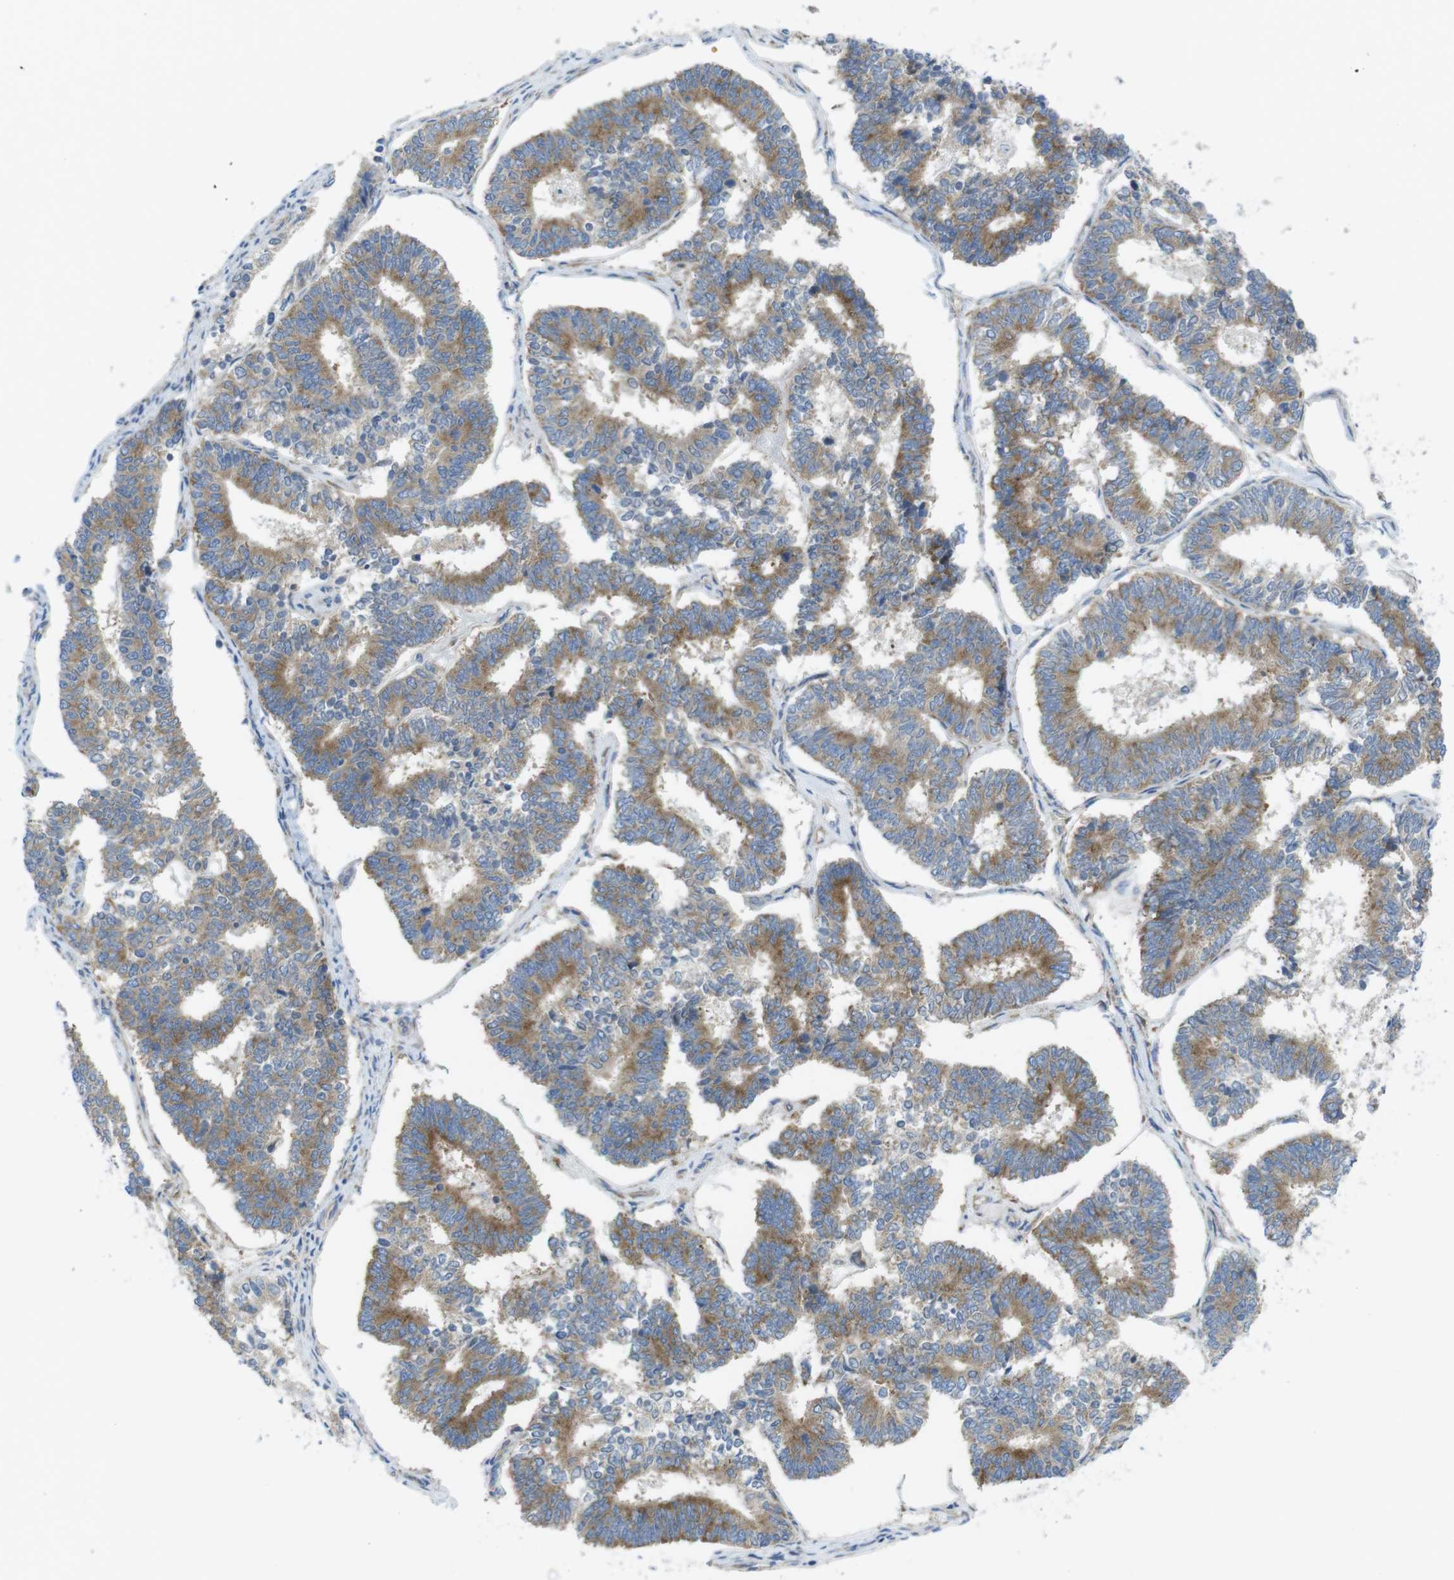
{"staining": {"intensity": "moderate", "quantity": ">75%", "location": "cytoplasmic/membranous"}, "tissue": "endometrial cancer", "cell_type": "Tumor cells", "image_type": "cancer", "snomed": [{"axis": "morphology", "description": "Adenocarcinoma, NOS"}, {"axis": "topography", "description": "Endometrium"}], "caption": "Immunohistochemistry image of neoplastic tissue: adenocarcinoma (endometrial) stained using immunohistochemistry reveals medium levels of moderate protein expression localized specifically in the cytoplasmic/membranous of tumor cells, appearing as a cytoplasmic/membranous brown color.", "gene": "TMEM234", "patient": {"sex": "female", "age": 70}}